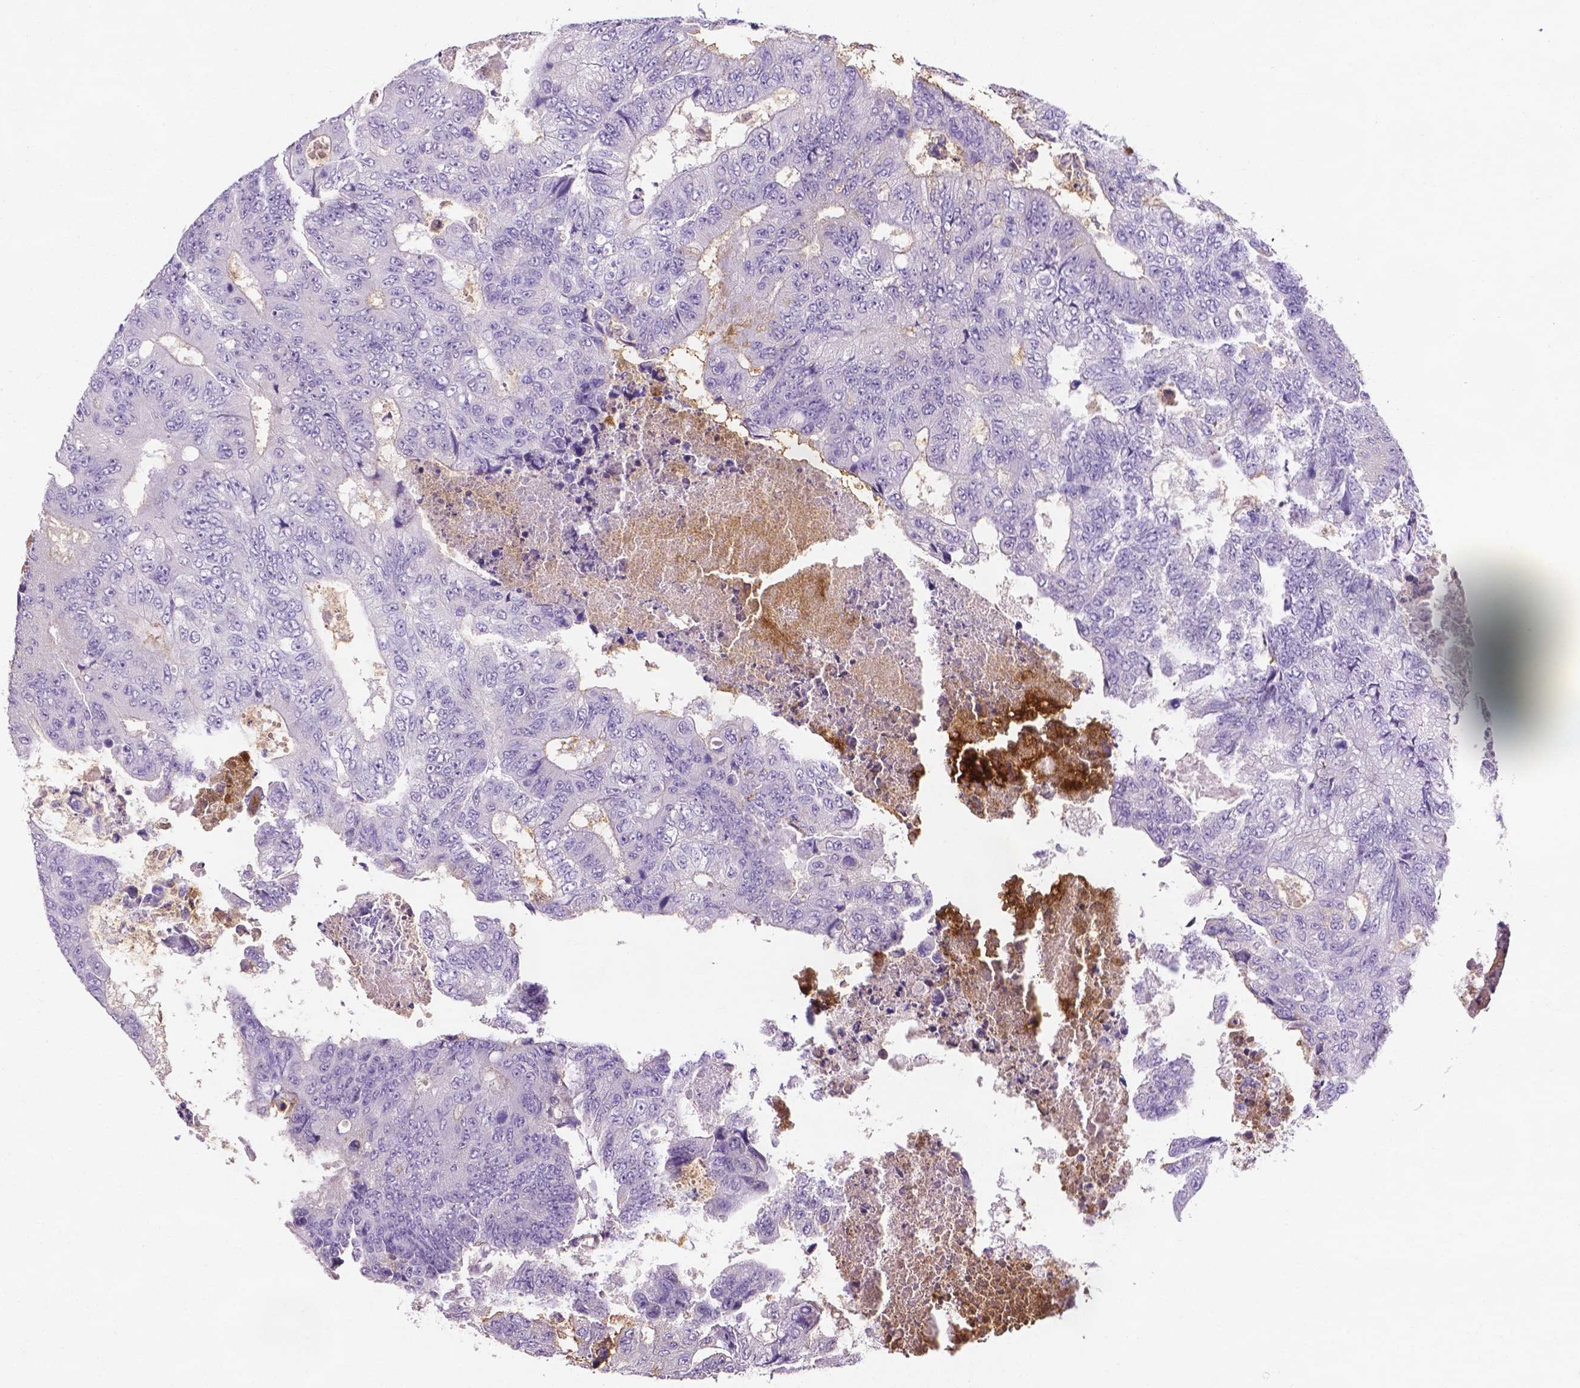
{"staining": {"intensity": "negative", "quantity": "none", "location": "none"}, "tissue": "colorectal cancer", "cell_type": "Tumor cells", "image_type": "cancer", "snomed": [{"axis": "morphology", "description": "Adenocarcinoma, NOS"}, {"axis": "topography", "description": "Colon"}], "caption": "A histopathology image of human colorectal adenocarcinoma is negative for staining in tumor cells.", "gene": "APOE", "patient": {"sex": "female", "age": 48}}